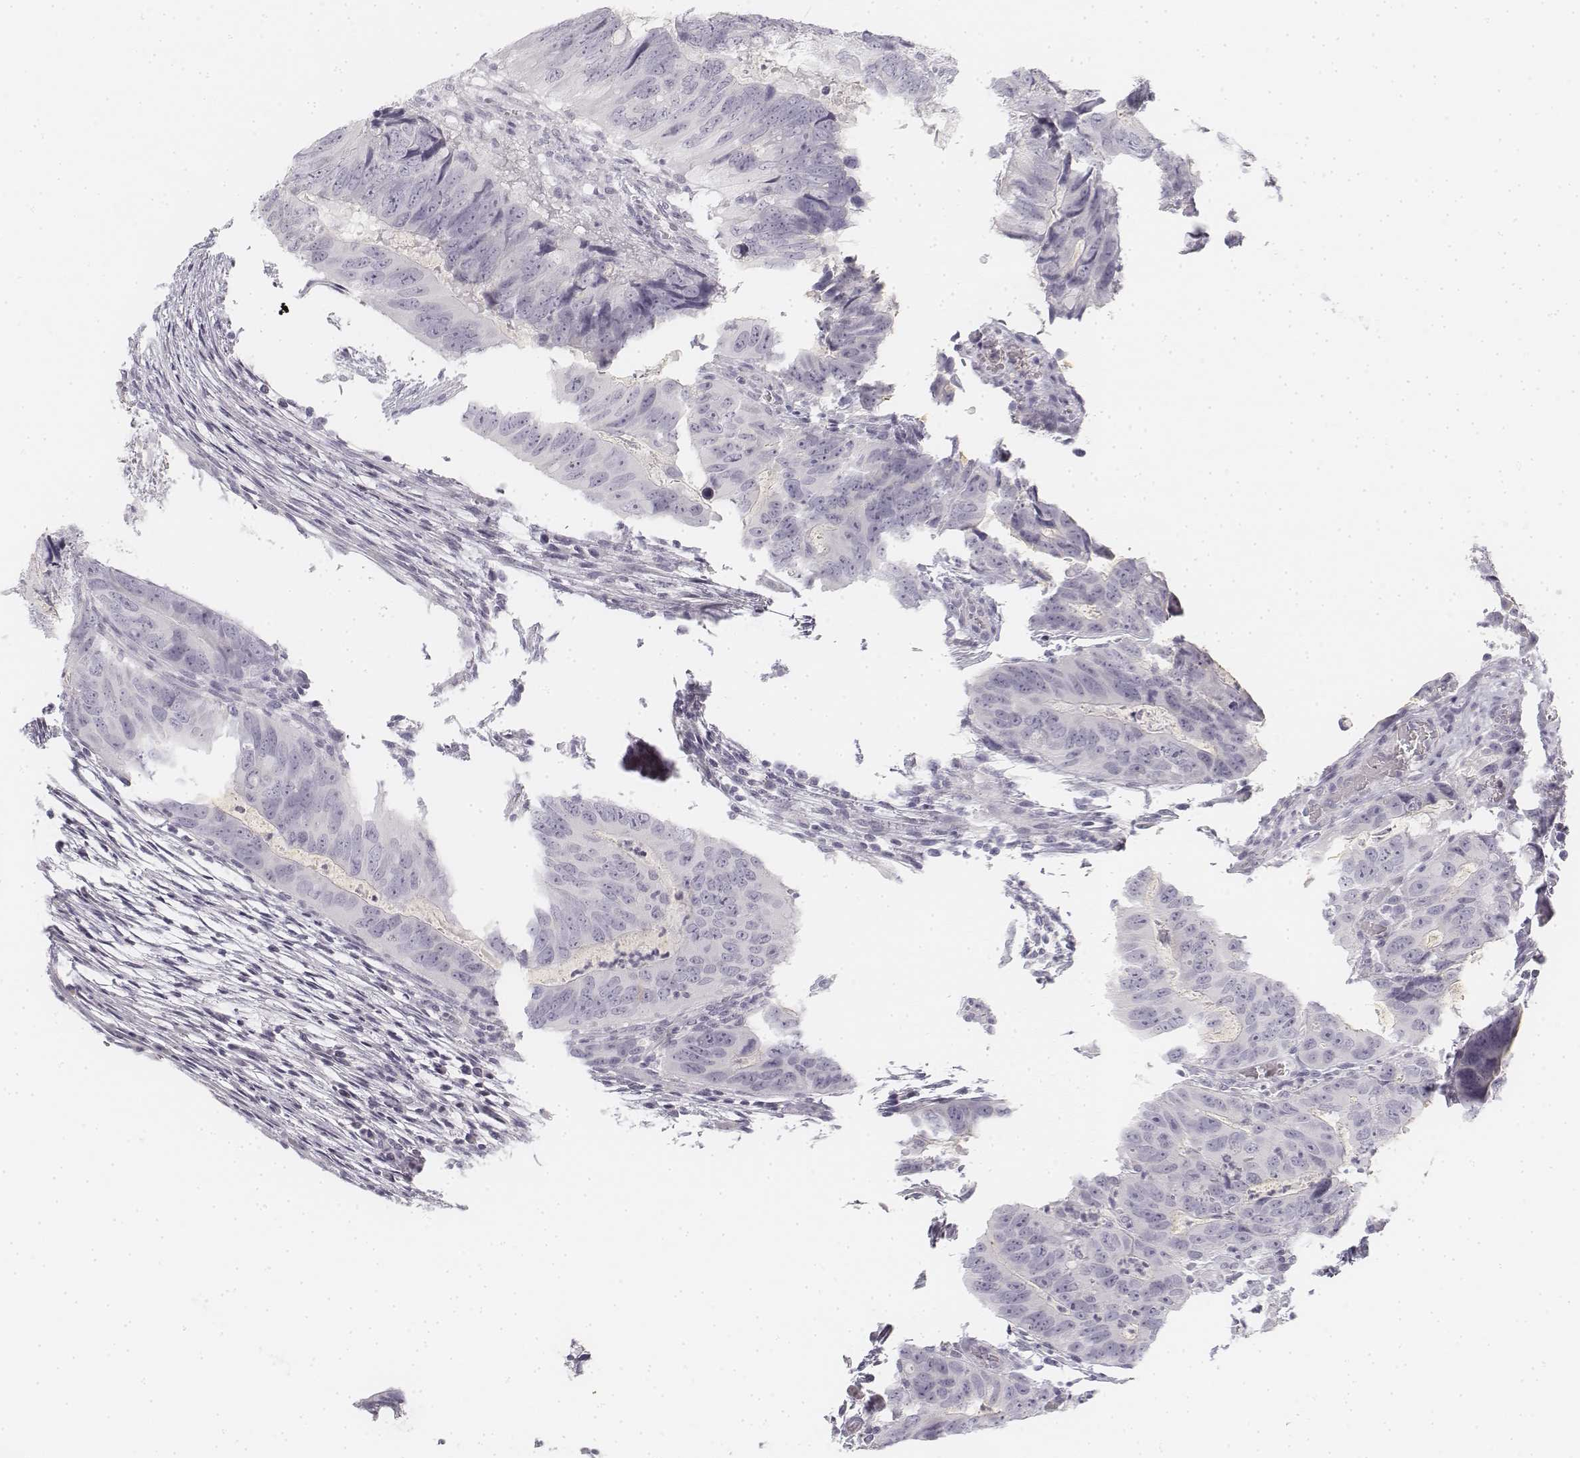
{"staining": {"intensity": "negative", "quantity": "none", "location": "none"}, "tissue": "colorectal cancer", "cell_type": "Tumor cells", "image_type": "cancer", "snomed": [{"axis": "morphology", "description": "Adenocarcinoma, NOS"}, {"axis": "topography", "description": "Colon"}], "caption": "Protein analysis of colorectal cancer shows no significant expression in tumor cells. (DAB (3,3'-diaminobenzidine) immunohistochemistry (IHC) with hematoxylin counter stain).", "gene": "KRT25", "patient": {"sex": "male", "age": 79}}